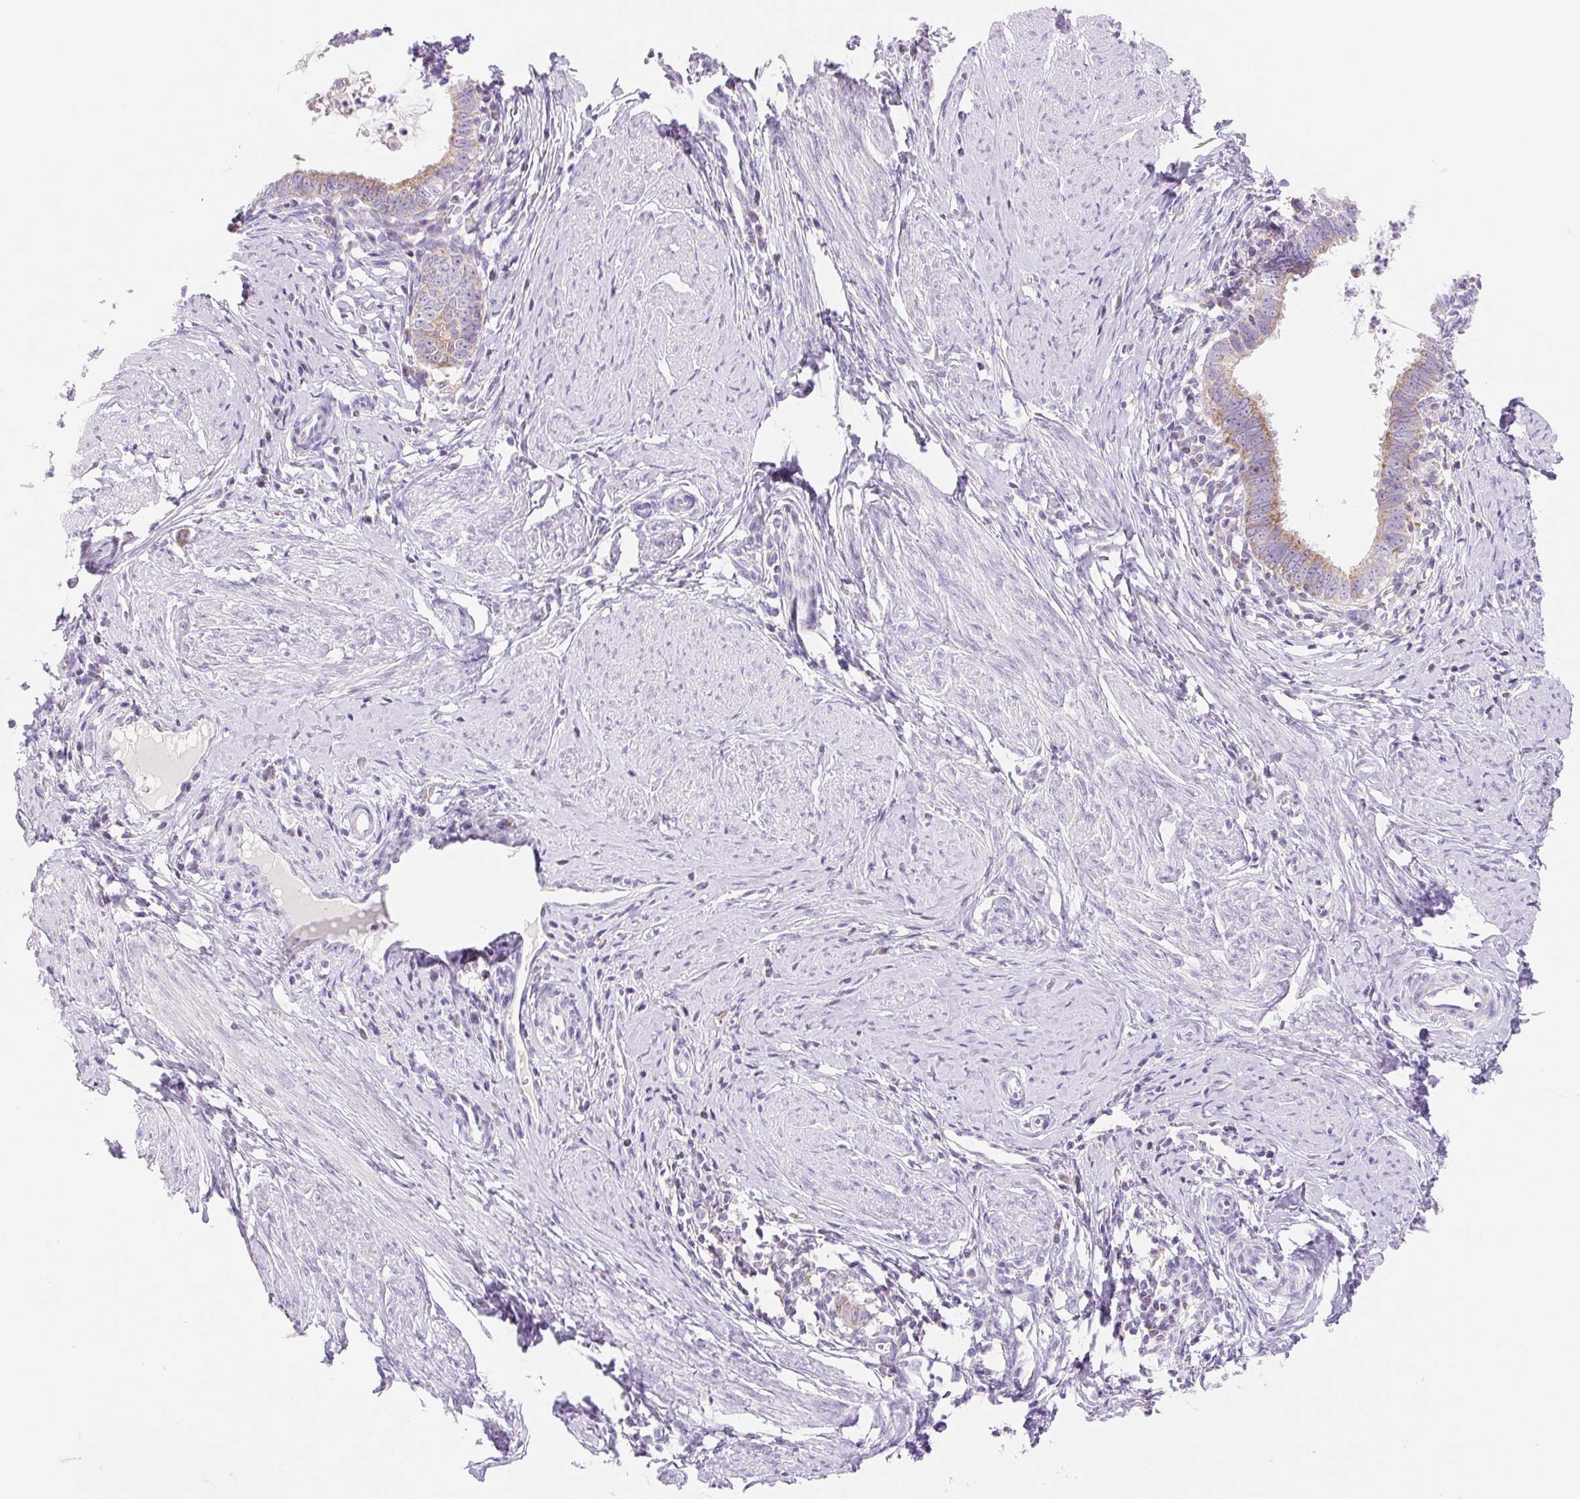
{"staining": {"intensity": "moderate", "quantity": ">75%", "location": "cytoplasmic/membranous"}, "tissue": "cervical cancer", "cell_type": "Tumor cells", "image_type": "cancer", "snomed": [{"axis": "morphology", "description": "Adenocarcinoma, NOS"}, {"axis": "topography", "description": "Cervix"}], "caption": "DAB immunohistochemical staining of human adenocarcinoma (cervical) displays moderate cytoplasmic/membranous protein expression in approximately >75% of tumor cells.", "gene": "FOCAD", "patient": {"sex": "female", "age": 36}}